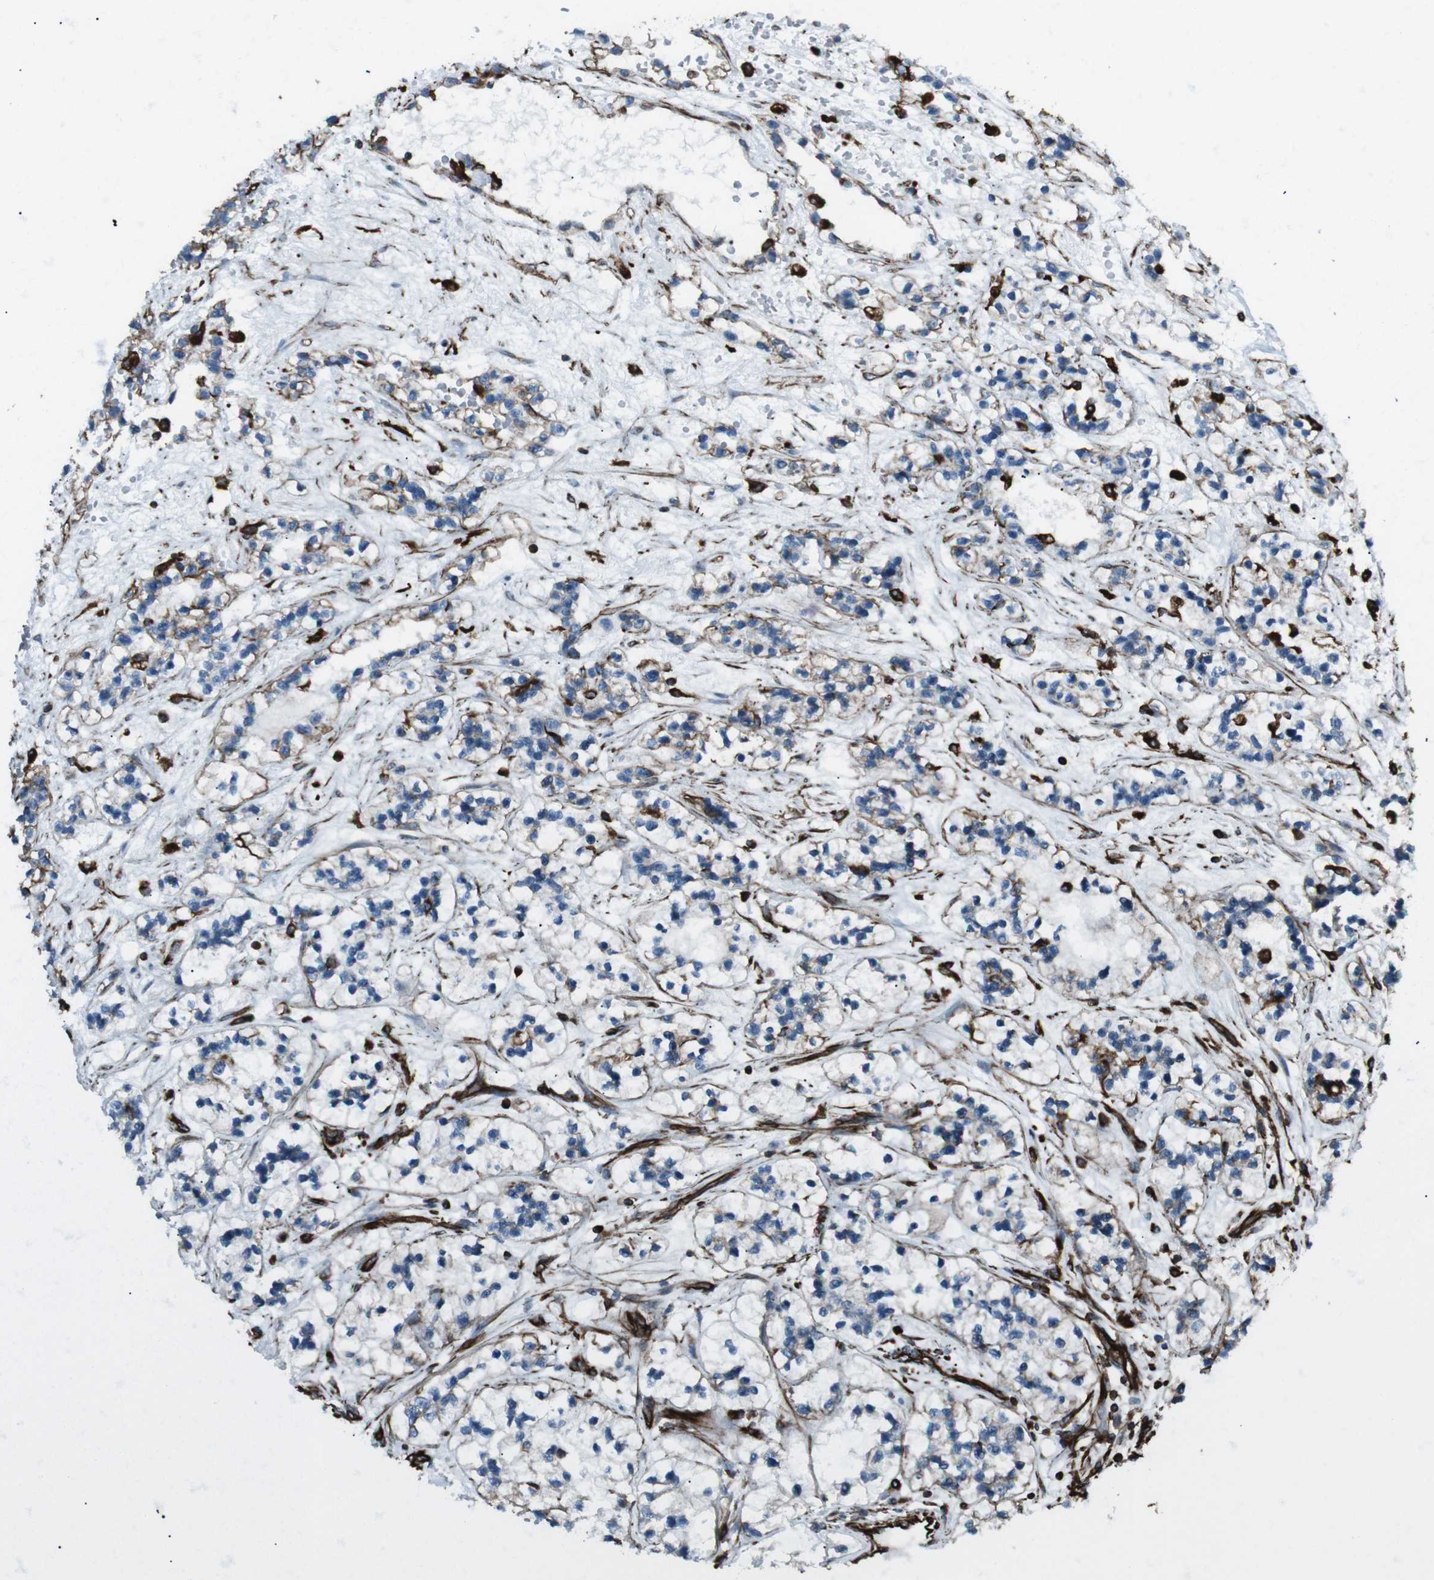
{"staining": {"intensity": "moderate", "quantity": "25%-75%", "location": "cytoplasmic/membranous"}, "tissue": "renal cancer", "cell_type": "Tumor cells", "image_type": "cancer", "snomed": [{"axis": "morphology", "description": "Adenocarcinoma, NOS"}, {"axis": "topography", "description": "Kidney"}], "caption": "Immunohistochemical staining of human renal cancer (adenocarcinoma) reveals medium levels of moderate cytoplasmic/membranous protein staining in about 25%-75% of tumor cells. Immunohistochemistry (ihc) stains the protein of interest in brown and the nuclei are stained blue.", "gene": "ZDHHC6", "patient": {"sex": "female", "age": 57}}